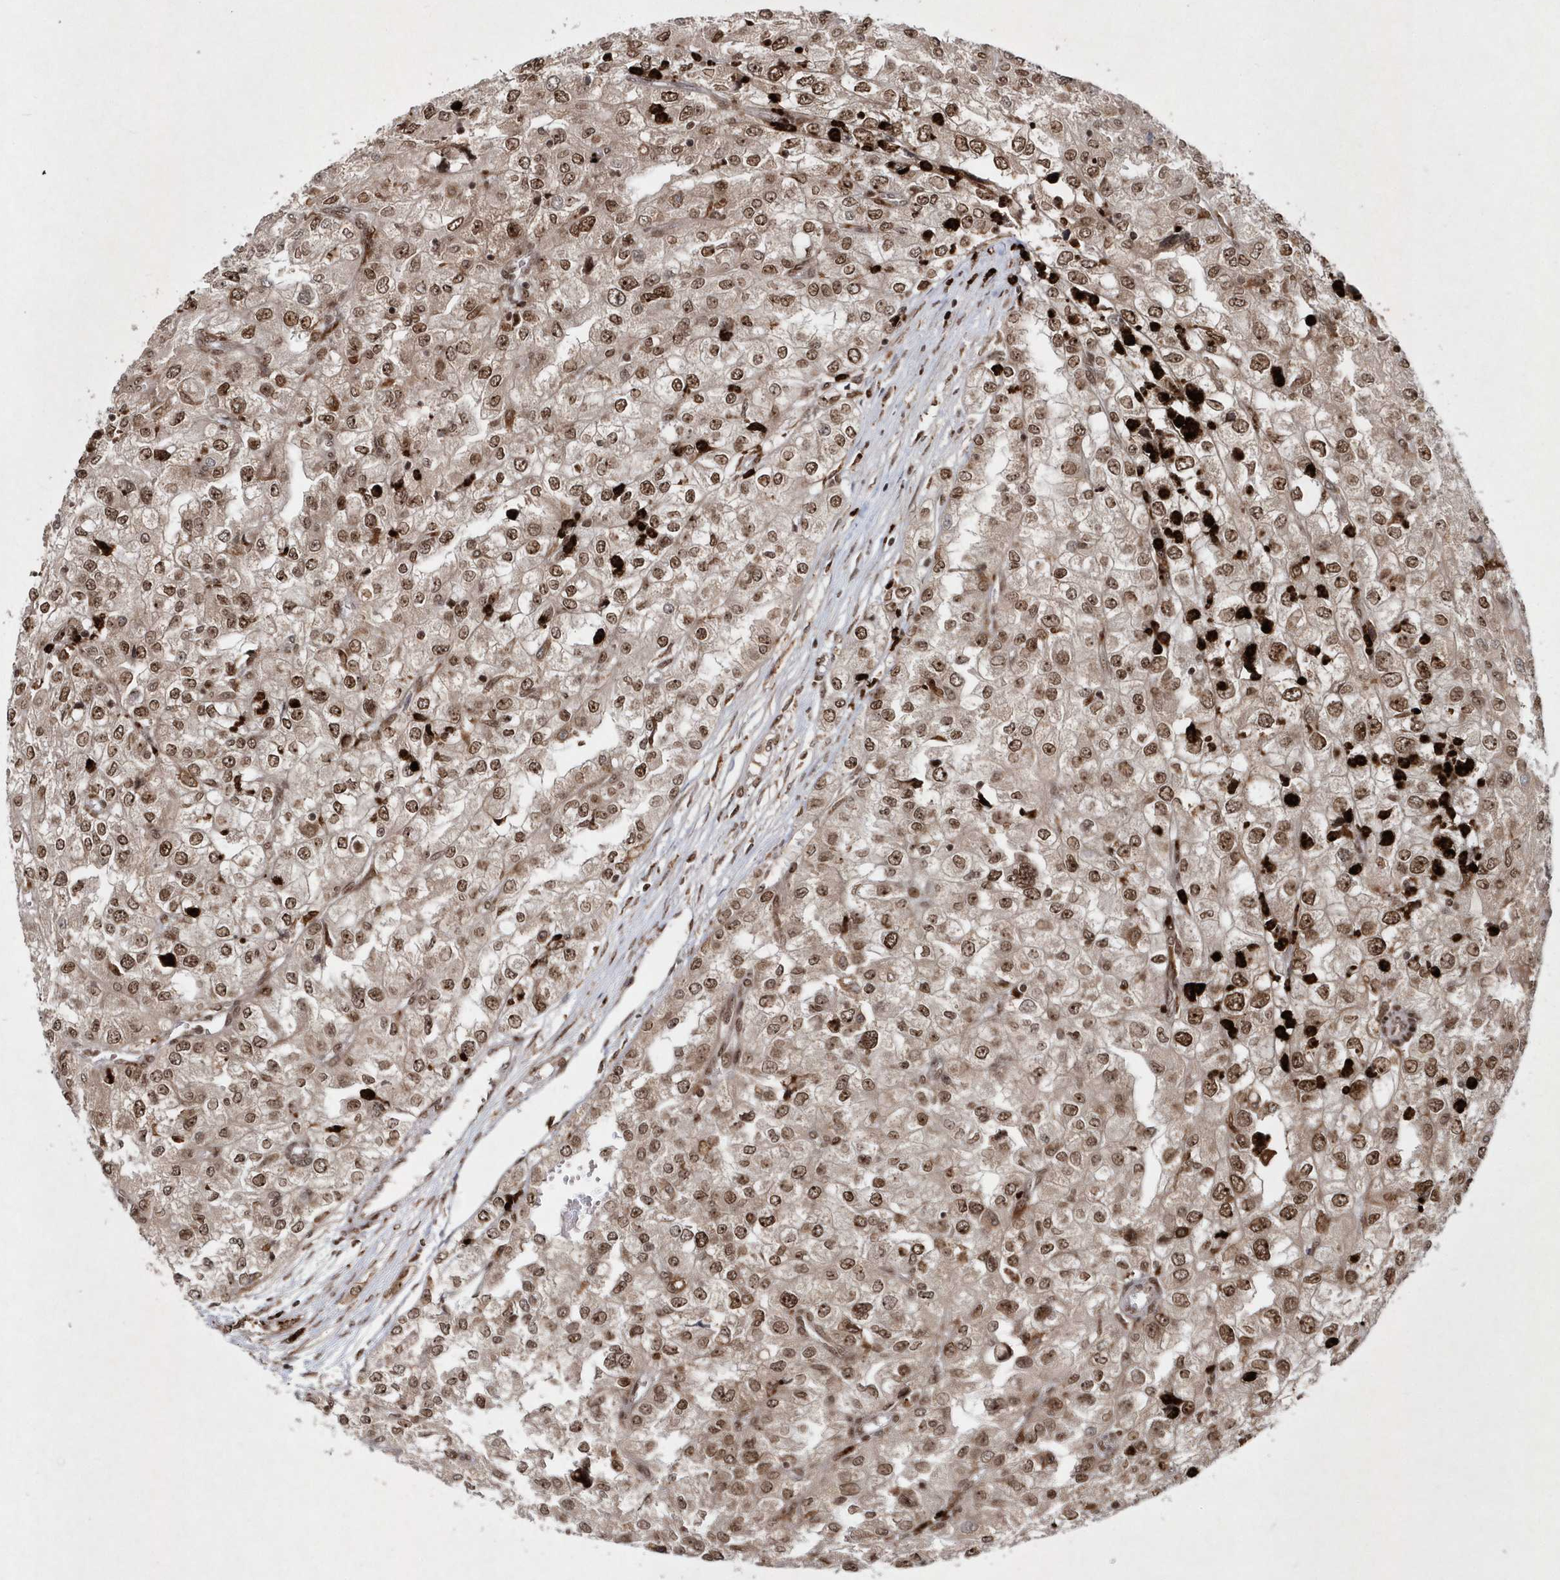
{"staining": {"intensity": "moderate", "quantity": ">75%", "location": "cytoplasmic/membranous,nuclear"}, "tissue": "renal cancer", "cell_type": "Tumor cells", "image_type": "cancer", "snomed": [{"axis": "morphology", "description": "Adenocarcinoma, NOS"}, {"axis": "topography", "description": "Kidney"}], "caption": "This histopathology image reveals IHC staining of human adenocarcinoma (renal), with medium moderate cytoplasmic/membranous and nuclear positivity in about >75% of tumor cells.", "gene": "SOWAHB", "patient": {"sex": "female", "age": 54}}